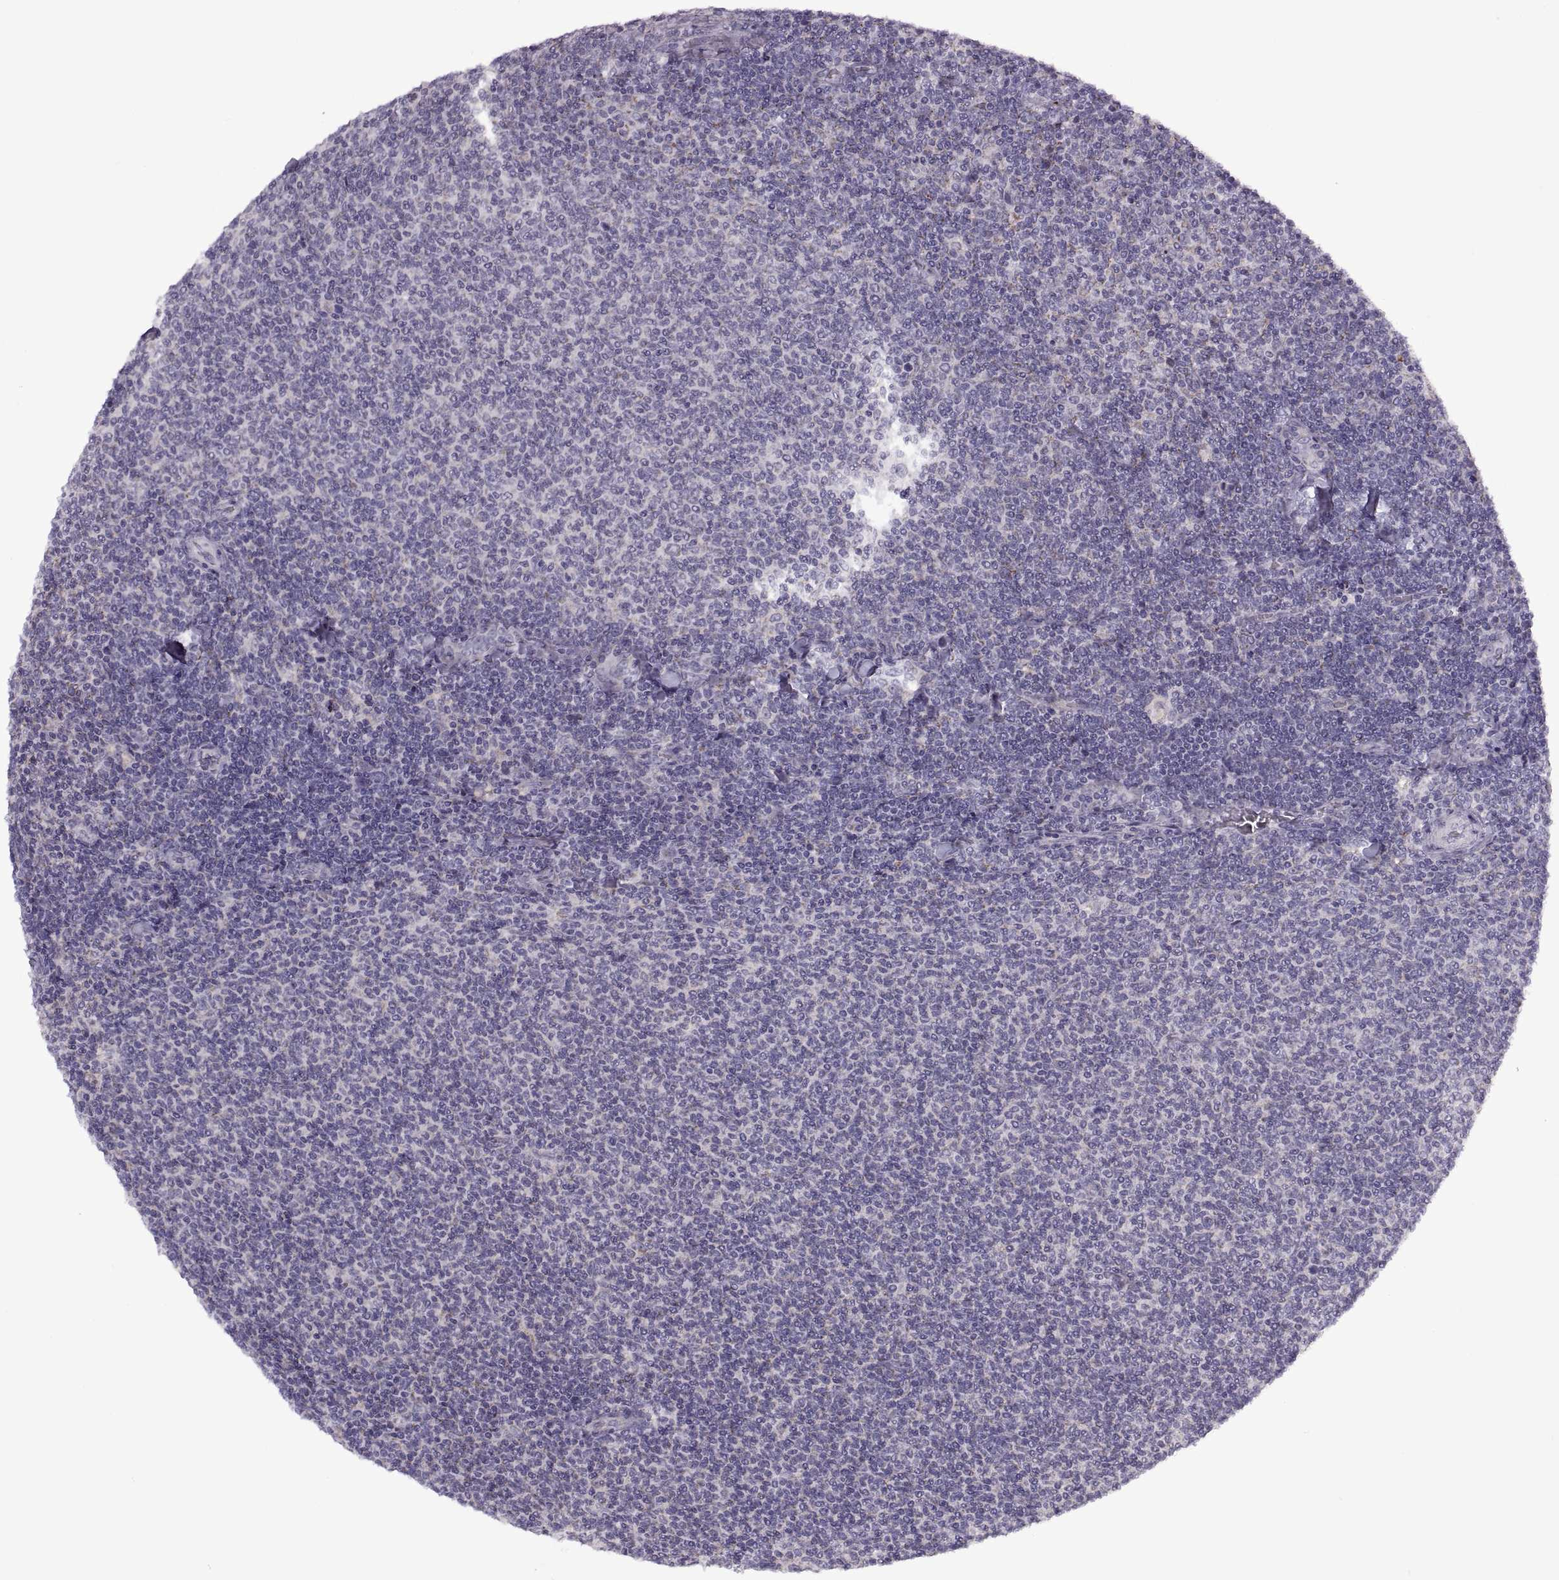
{"staining": {"intensity": "negative", "quantity": "none", "location": "none"}, "tissue": "lymphoma", "cell_type": "Tumor cells", "image_type": "cancer", "snomed": [{"axis": "morphology", "description": "Malignant lymphoma, non-Hodgkin's type, Low grade"}, {"axis": "topography", "description": "Lymph node"}], "caption": "The immunohistochemistry image has no significant staining in tumor cells of lymphoma tissue.", "gene": "PIERCE1", "patient": {"sex": "male", "age": 52}}